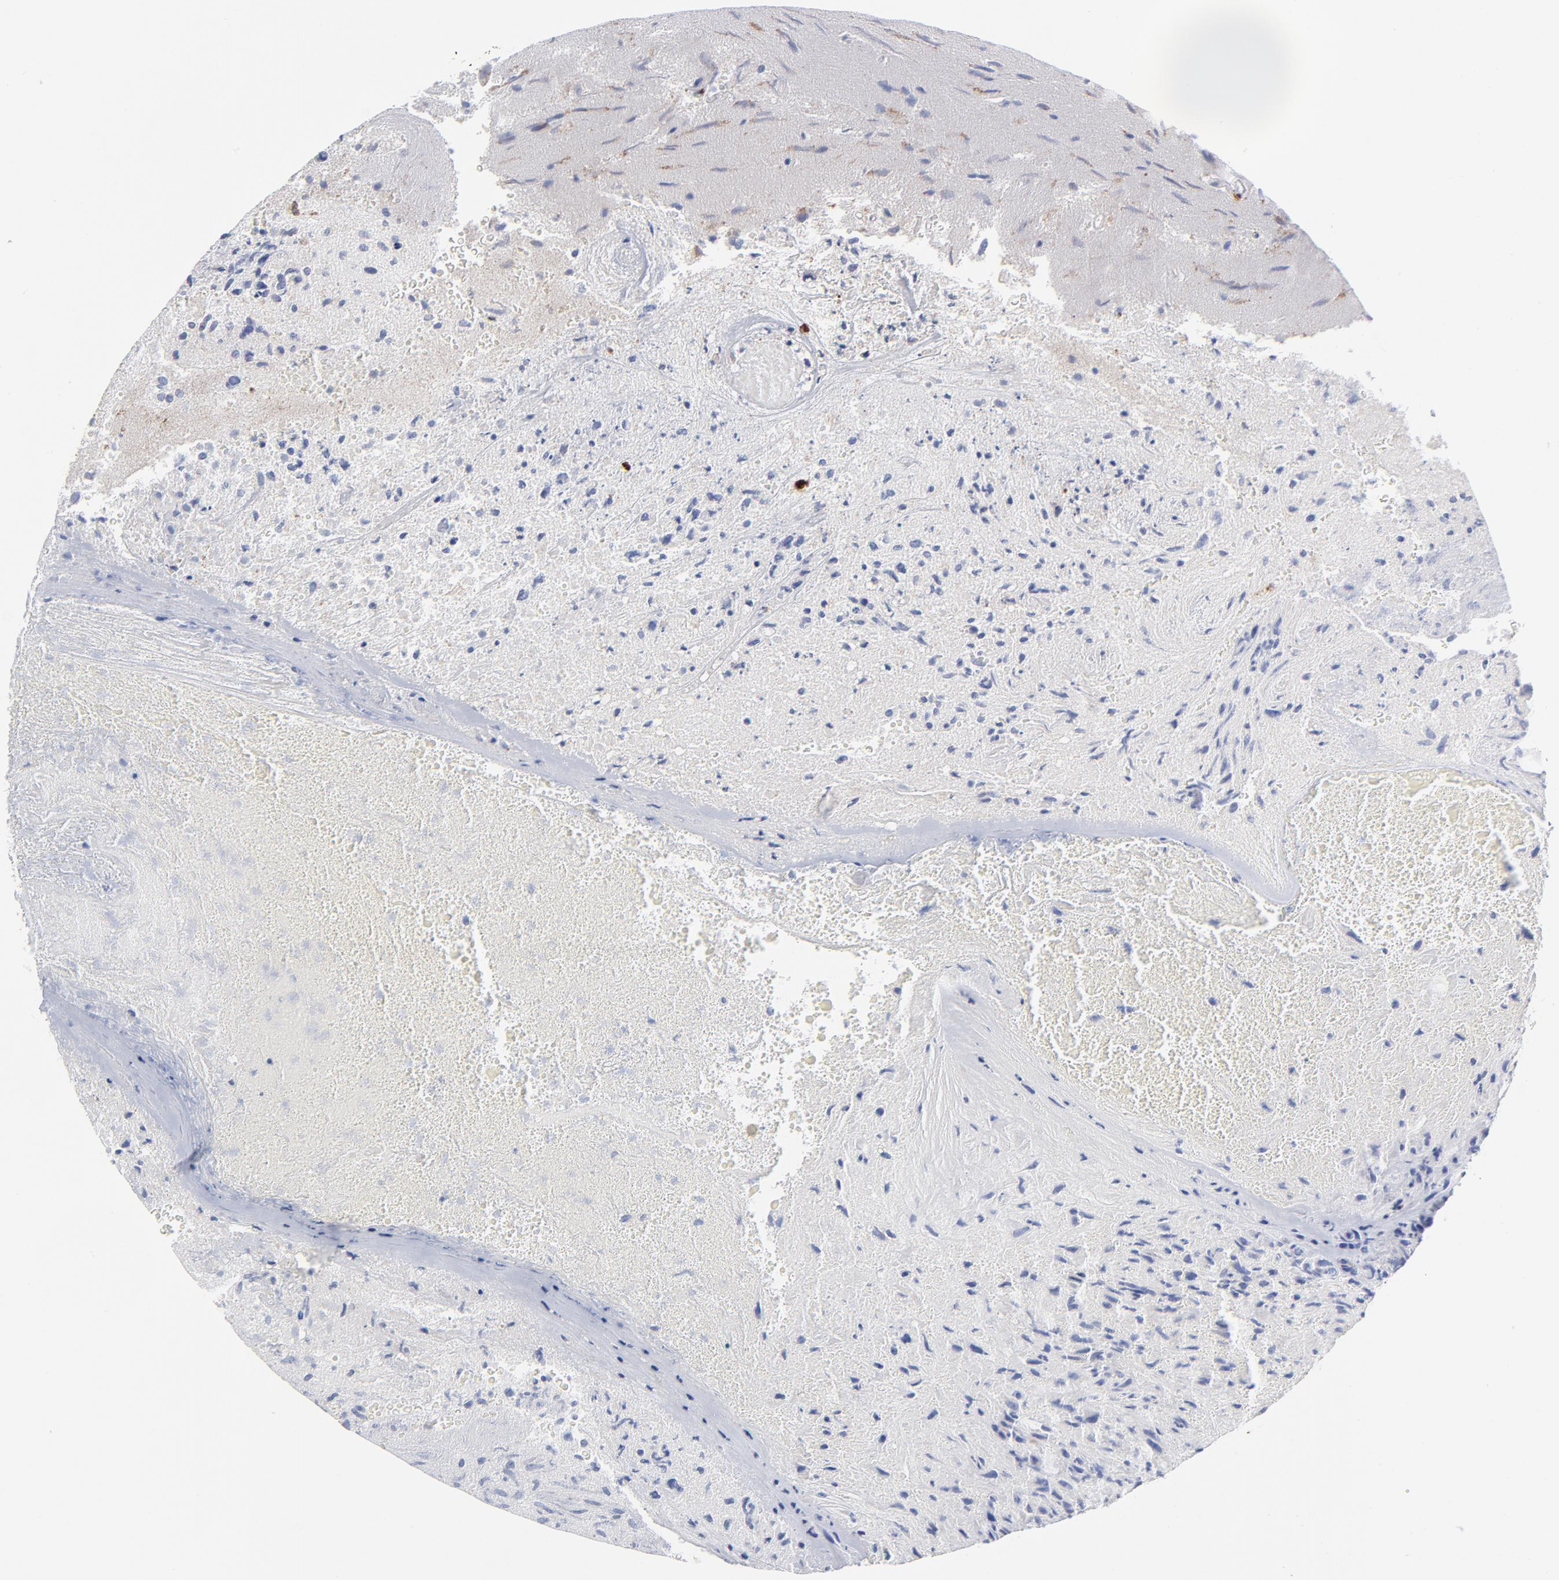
{"staining": {"intensity": "negative", "quantity": "none", "location": "none"}, "tissue": "glioma", "cell_type": "Tumor cells", "image_type": "cancer", "snomed": [{"axis": "morphology", "description": "Normal tissue, NOS"}, {"axis": "morphology", "description": "Glioma, malignant, High grade"}, {"axis": "topography", "description": "Cerebral cortex"}], "caption": "DAB (3,3'-diaminobenzidine) immunohistochemical staining of human malignant glioma (high-grade) displays no significant expression in tumor cells. (IHC, brightfield microscopy, high magnification).", "gene": "RAPGEF3", "patient": {"sex": "male", "age": 75}}